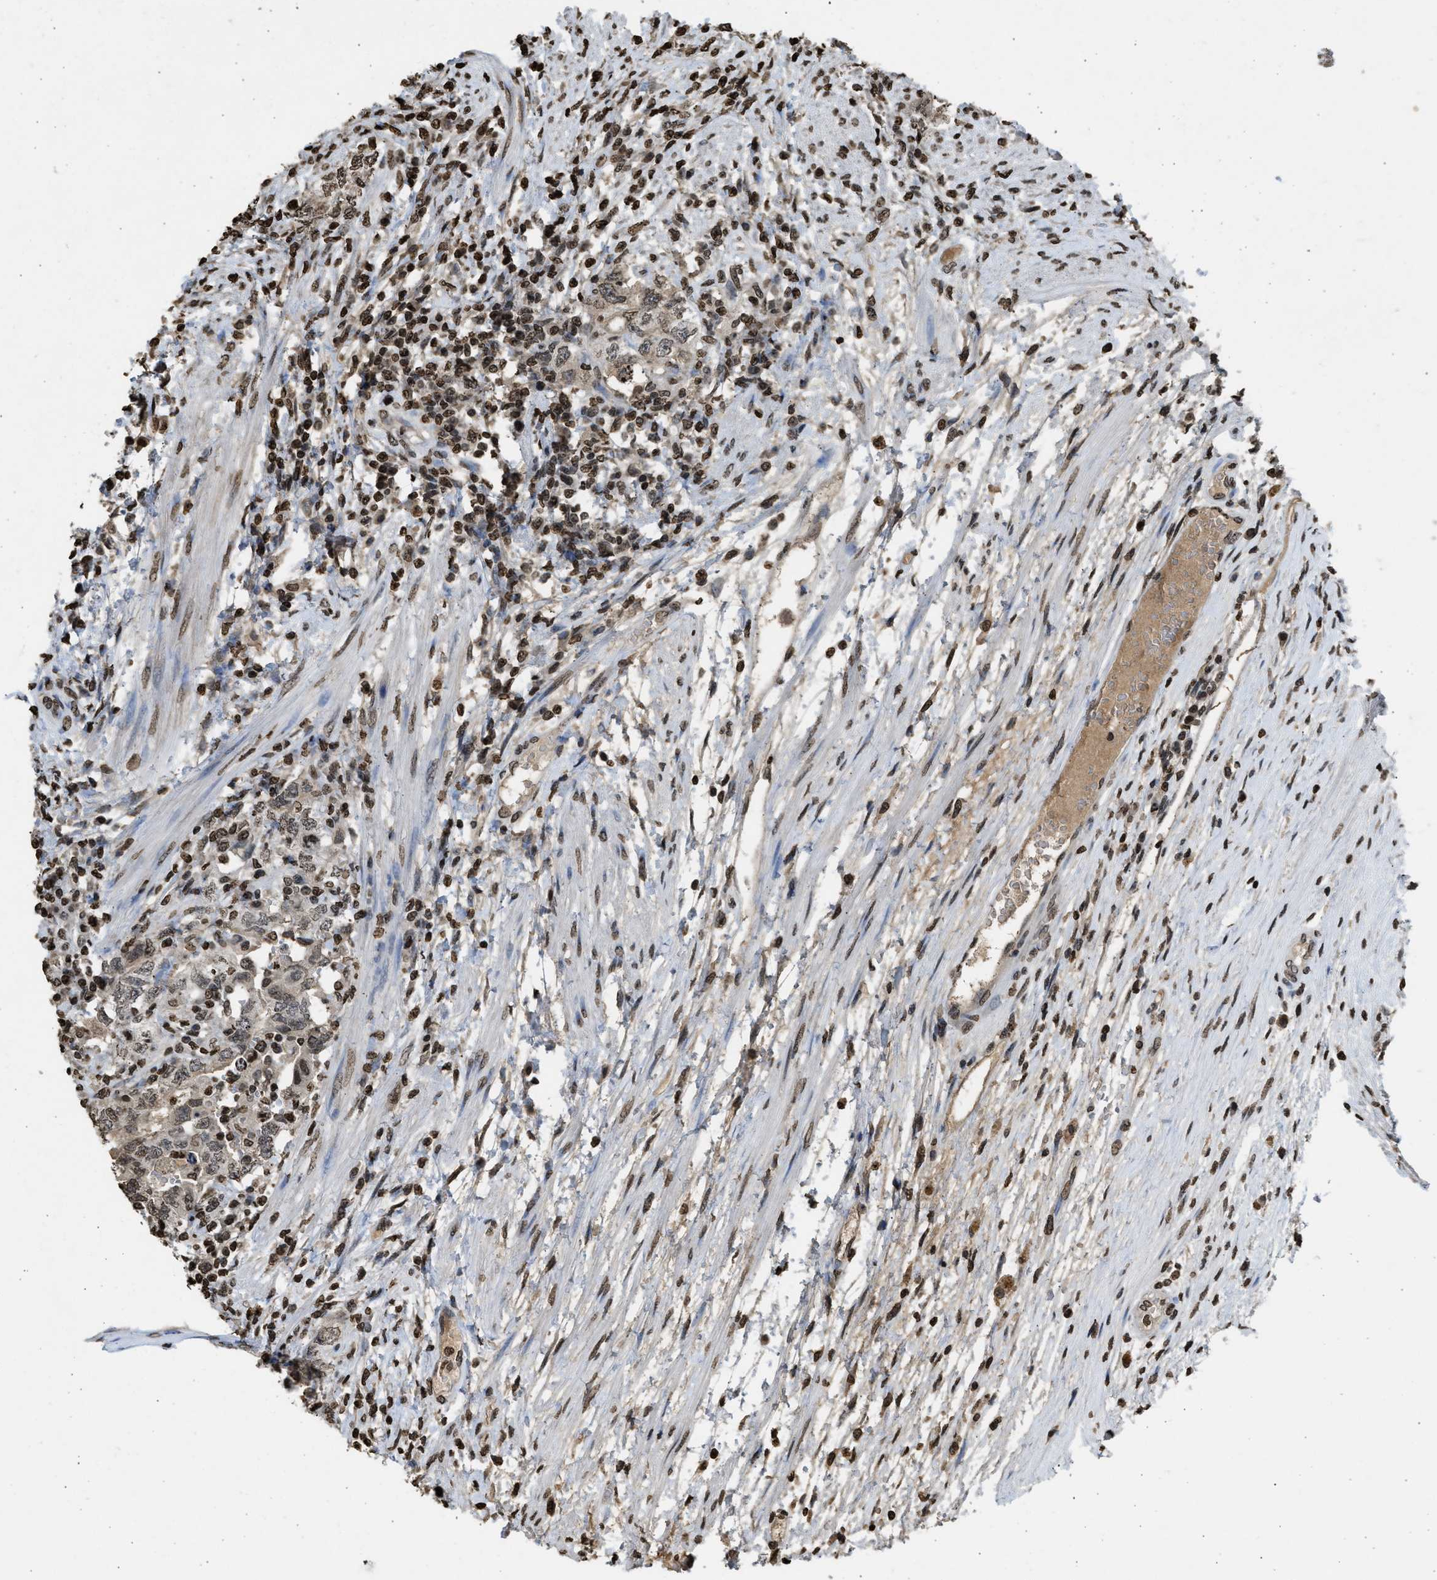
{"staining": {"intensity": "moderate", "quantity": ">75%", "location": "nuclear"}, "tissue": "testis cancer", "cell_type": "Tumor cells", "image_type": "cancer", "snomed": [{"axis": "morphology", "description": "Carcinoma, Embryonal, NOS"}, {"axis": "topography", "description": "Testis"}], "caption": "Tumor cells reveal moderate nuclear staining in about >75% of cells in testis cancer (embryonal carcinoma).", "gene": "RRAGC", "patient": {"sex": "male", "age": 26}}